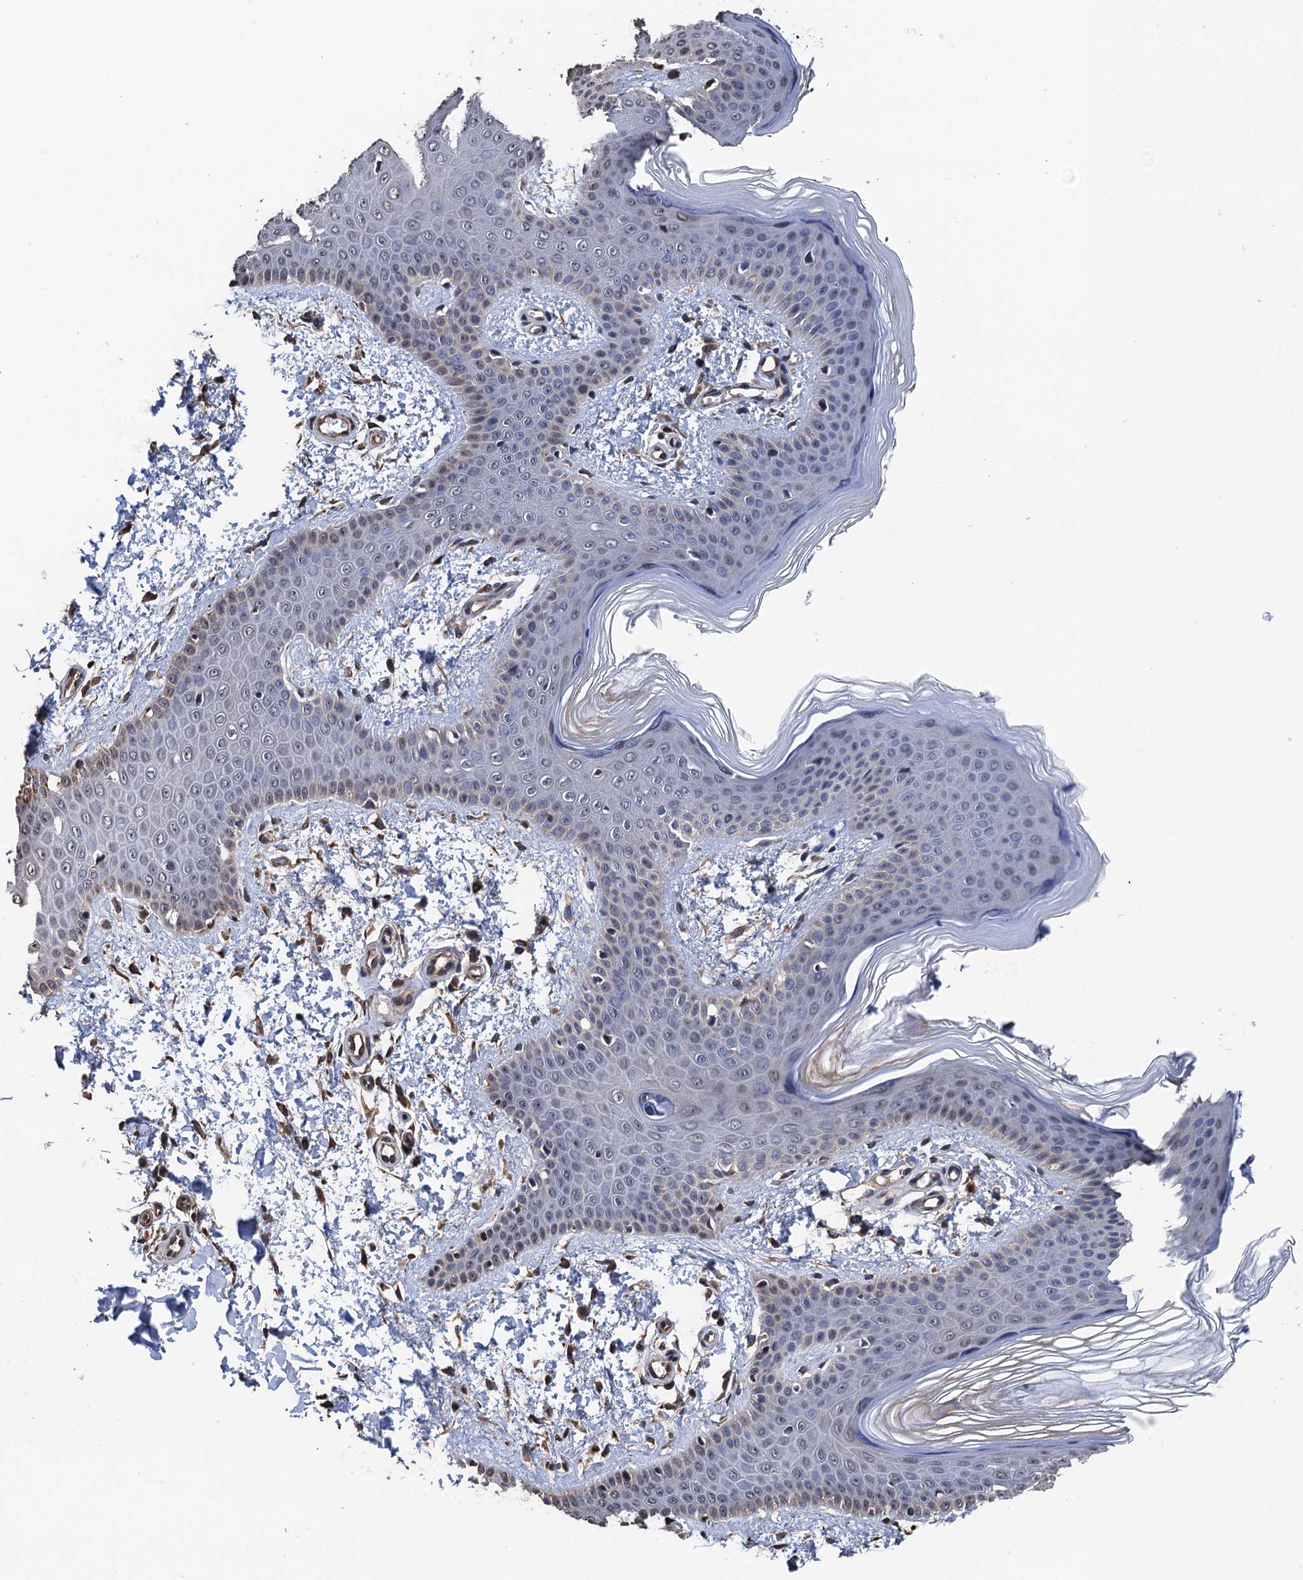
{"staining": {"intensity": "moderate", "quantity": ">75%", "location": "cytoplasmic/membranous"}, "tissue": "skin", "cell_type": "Fibroblasts", "image_type": "normal", "snomed": [{"axis": "morphology", "description": "Normal tissue, NOS"}, {"axis": "topography", "description": "Skin"}], "caption": "This is an image of IHC staining of normal skin, which shows moderate expression in the cytoplasmic/membranous of fibroblasts.", "gene": "ART5", "patient": {"sex": "male", "age": 37}}